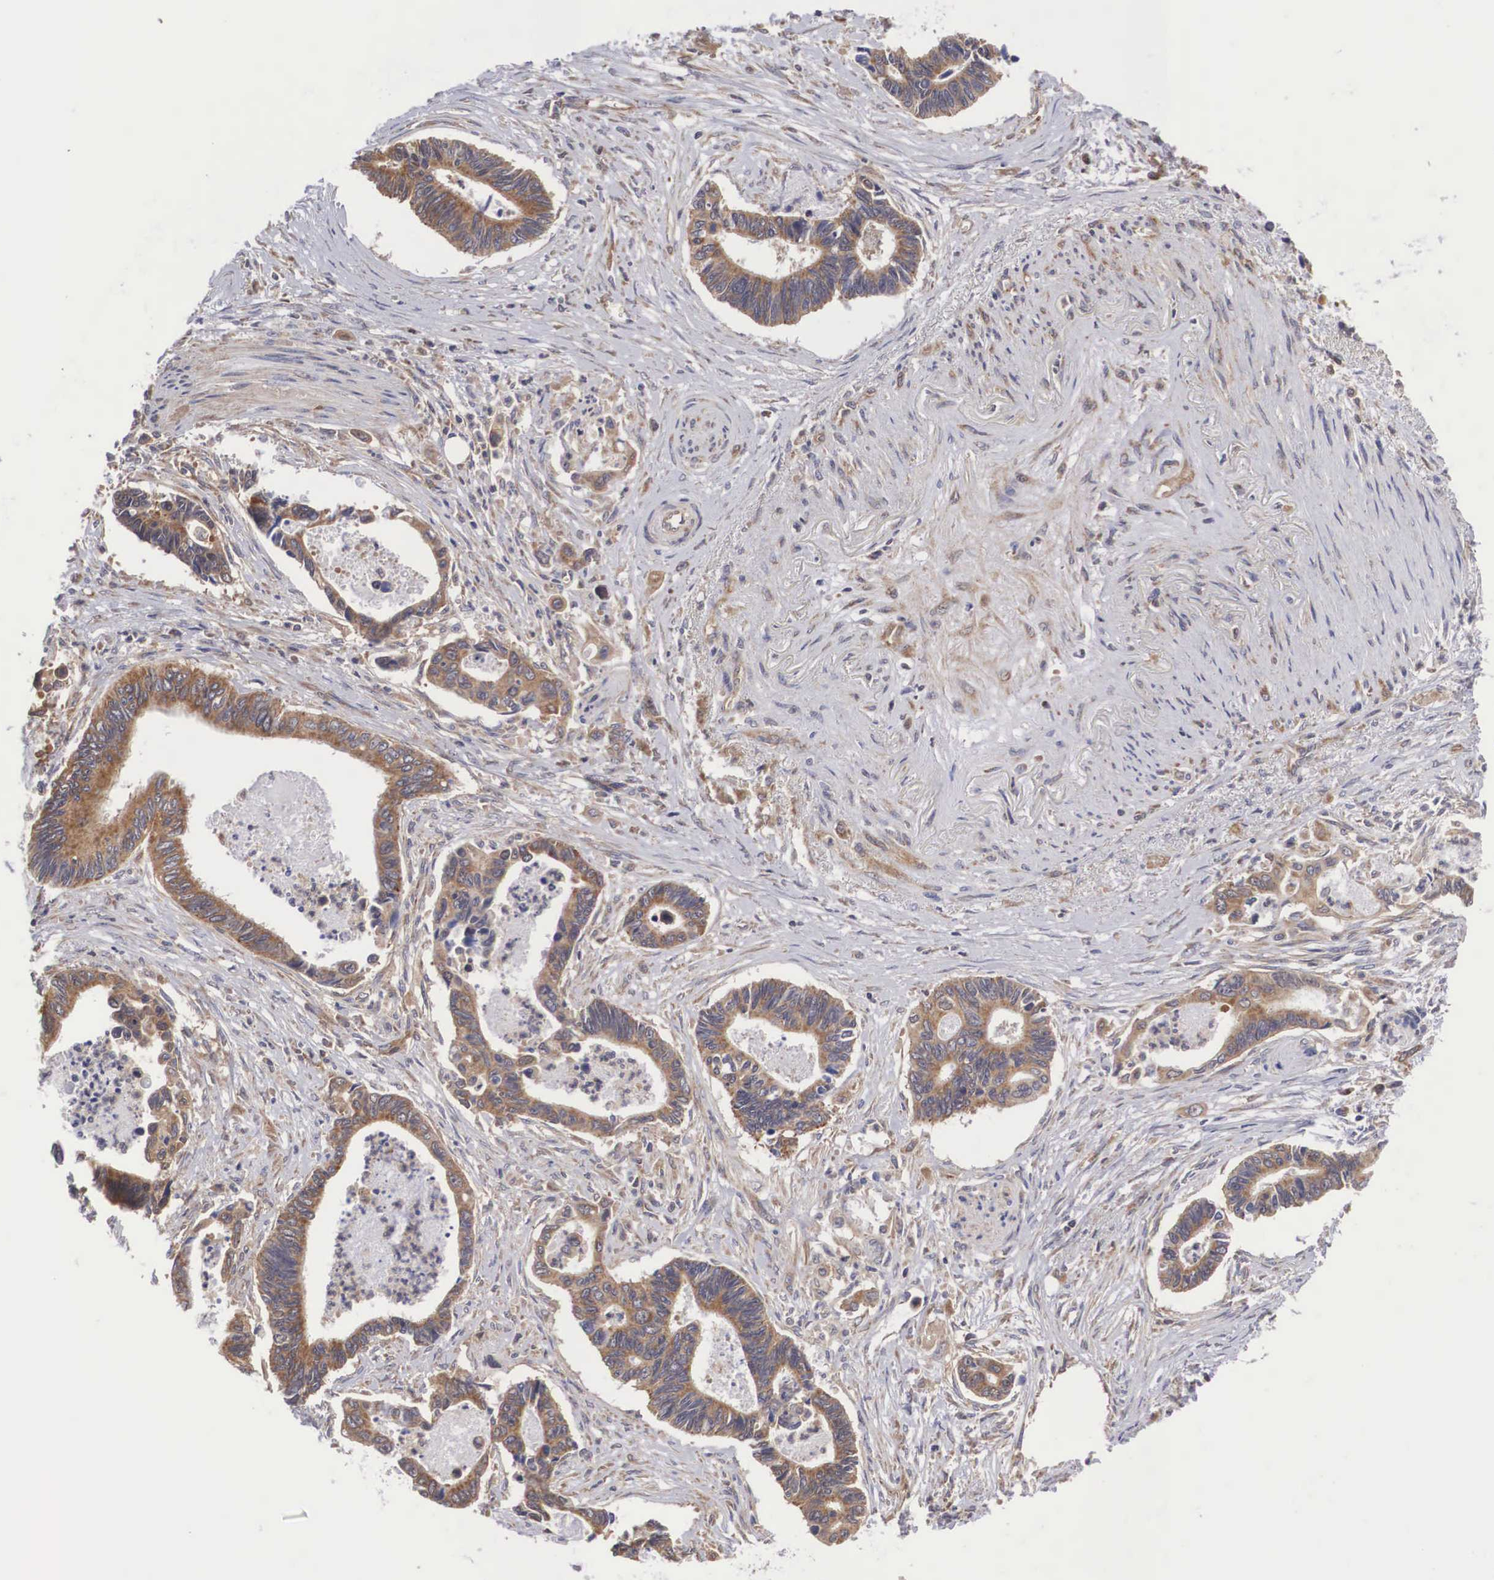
{"staining": {"intensity": "weak", "quantity": ">75%", "location": "cytoplasmic/membranous"}, "tissue": "pancreatic cancer", "cell_type": "Tumor cells", "image_type": "cancer", "snomed": [{"axis": "morphology", "description": "Adenocarcinoma, NOS"}, {"axis": "topography", "description": "Pancreas"}], "caption": "Adenocarcinoma (pancreatic) was stained to show a protein in brown. There is low levels of weak cytoplasmic/membranous expression in approximately >75% of tumor cells.", "gene": "DHRS1", "patient": {"sex": "female", "age": 70}}